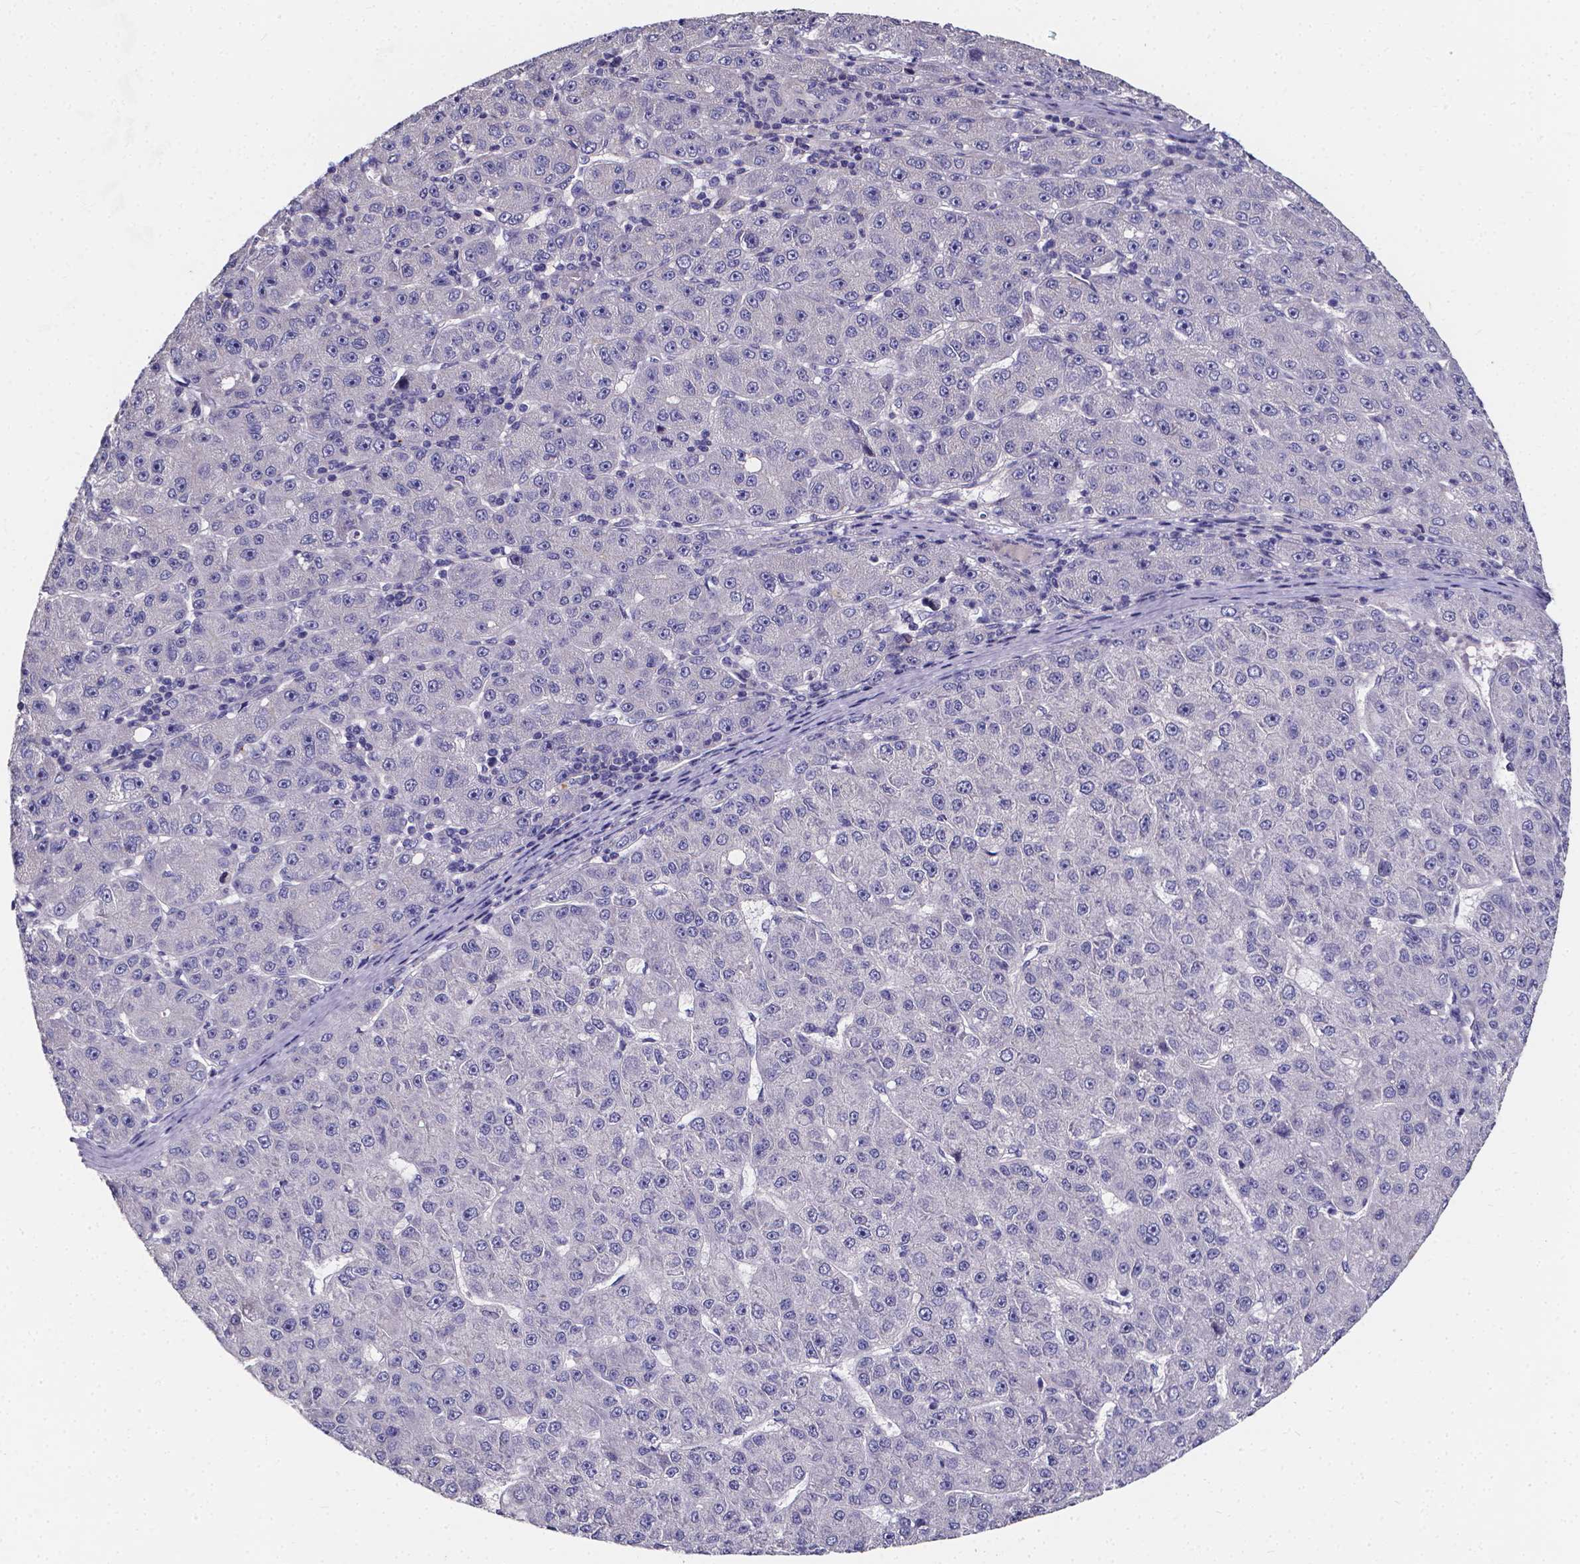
{"staining": {"intensity": "negative", "quantity": "none", "location": "none"}, "tissue": "liver cancer", "cell_type": "Tumor cells", "image_type": "cancer", "snomed": [{"axis": "morphology", "description": "Carcinoma, Hepatocellular, NOS"}, {"axis": "topography", "description": "Liver"}], "caption": "Liver cancer was stained to show a protein in brown. There is no significant expression in tumor cells.", "gene": "CACNG8", "patient": {"sex": "male", "age": 67}}